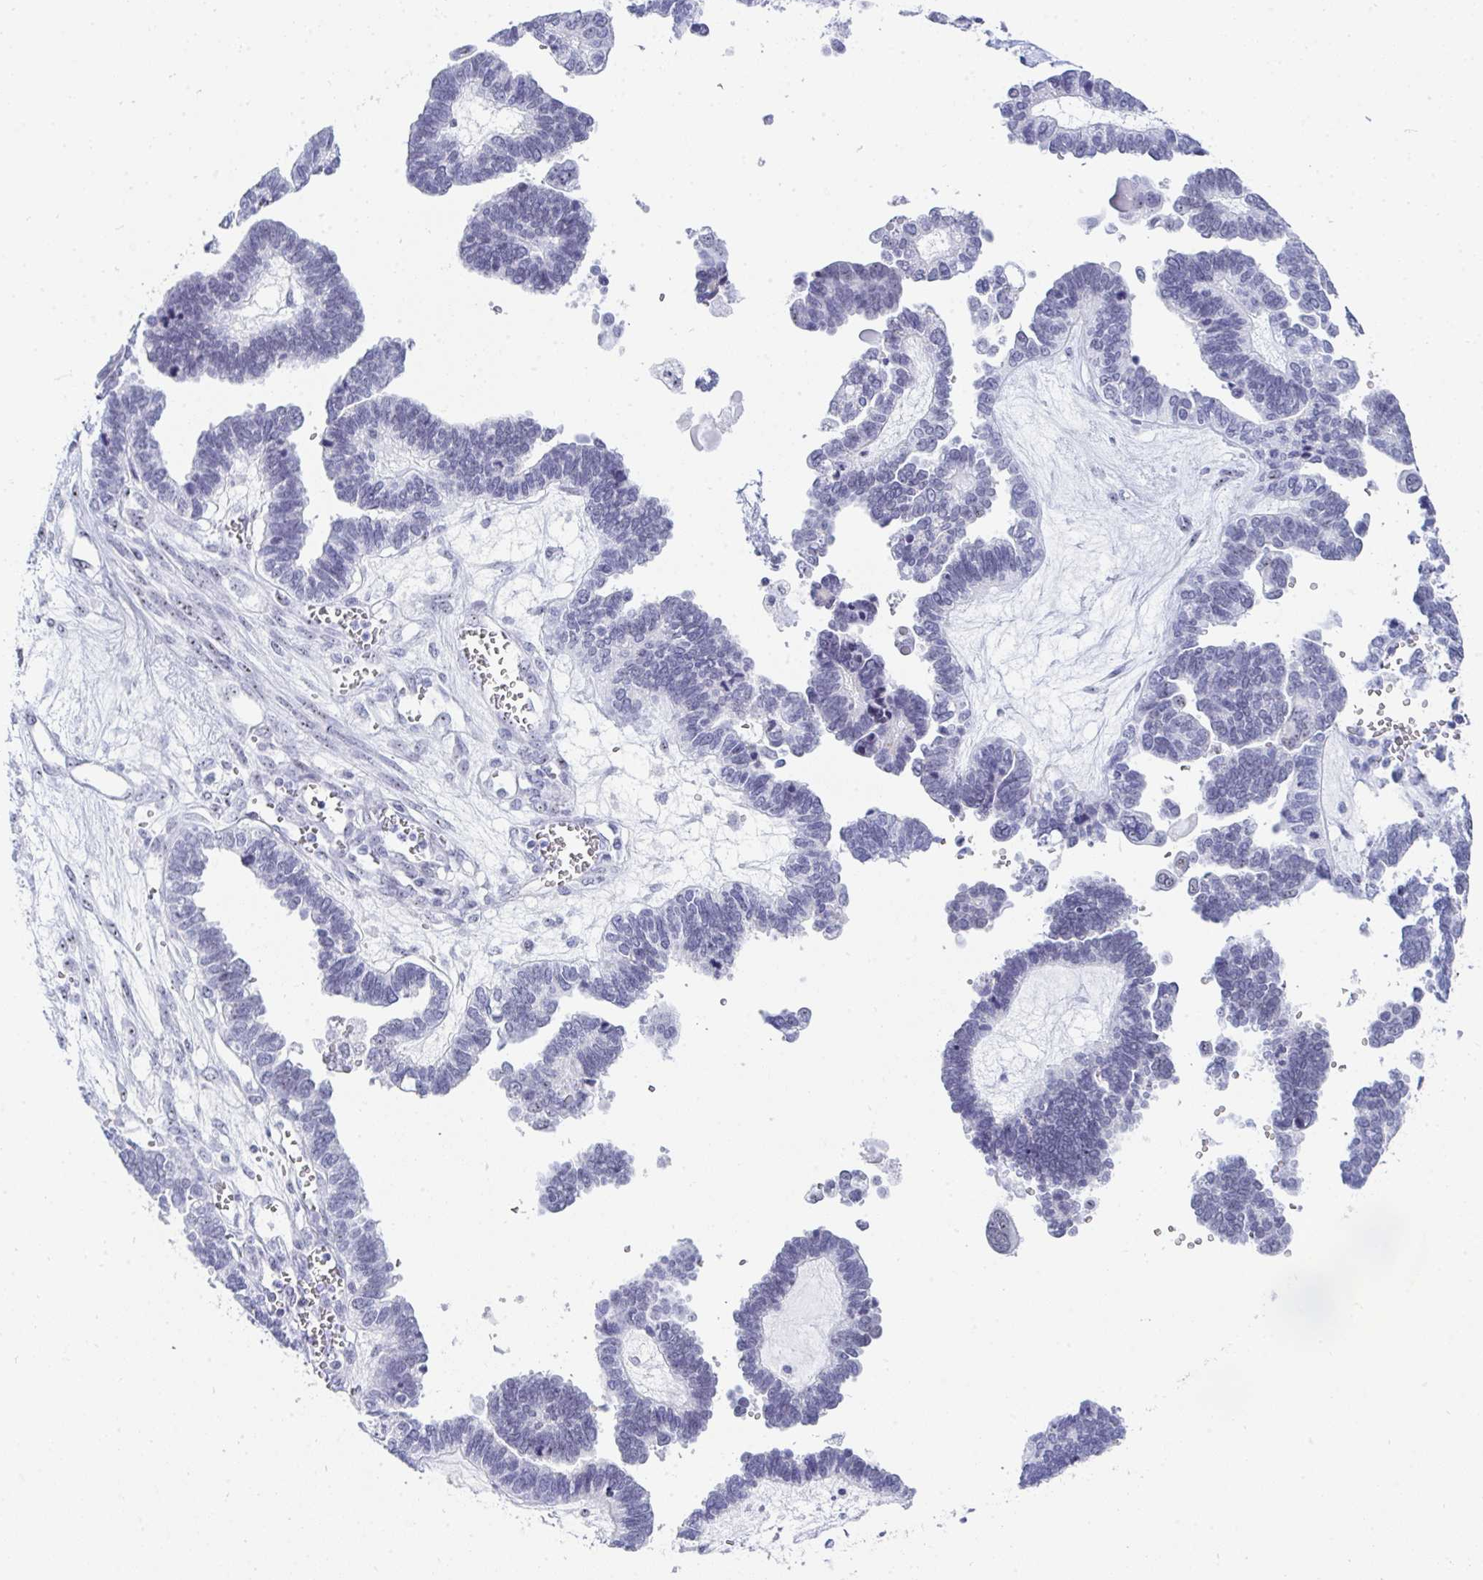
{"staining": {"intensity": "negative", "quantity": "none", "location": "none"}, "tissue": "ovarian cancer", "cell_type": "Tumor cells", "image_type": "cancer", "snomed": [{"axis": "morphology", "description": "Cystadenocarcinoma, serous, NOS"}, {"axis": "topography", "description": "Ovary"}], "caption": "A high-resolution image shows IHC staining of ovarian cancer, which shows no significant expression in tumor cells.", "gene": "NOP10", "patient": {"sex": "female", "age": 51}}